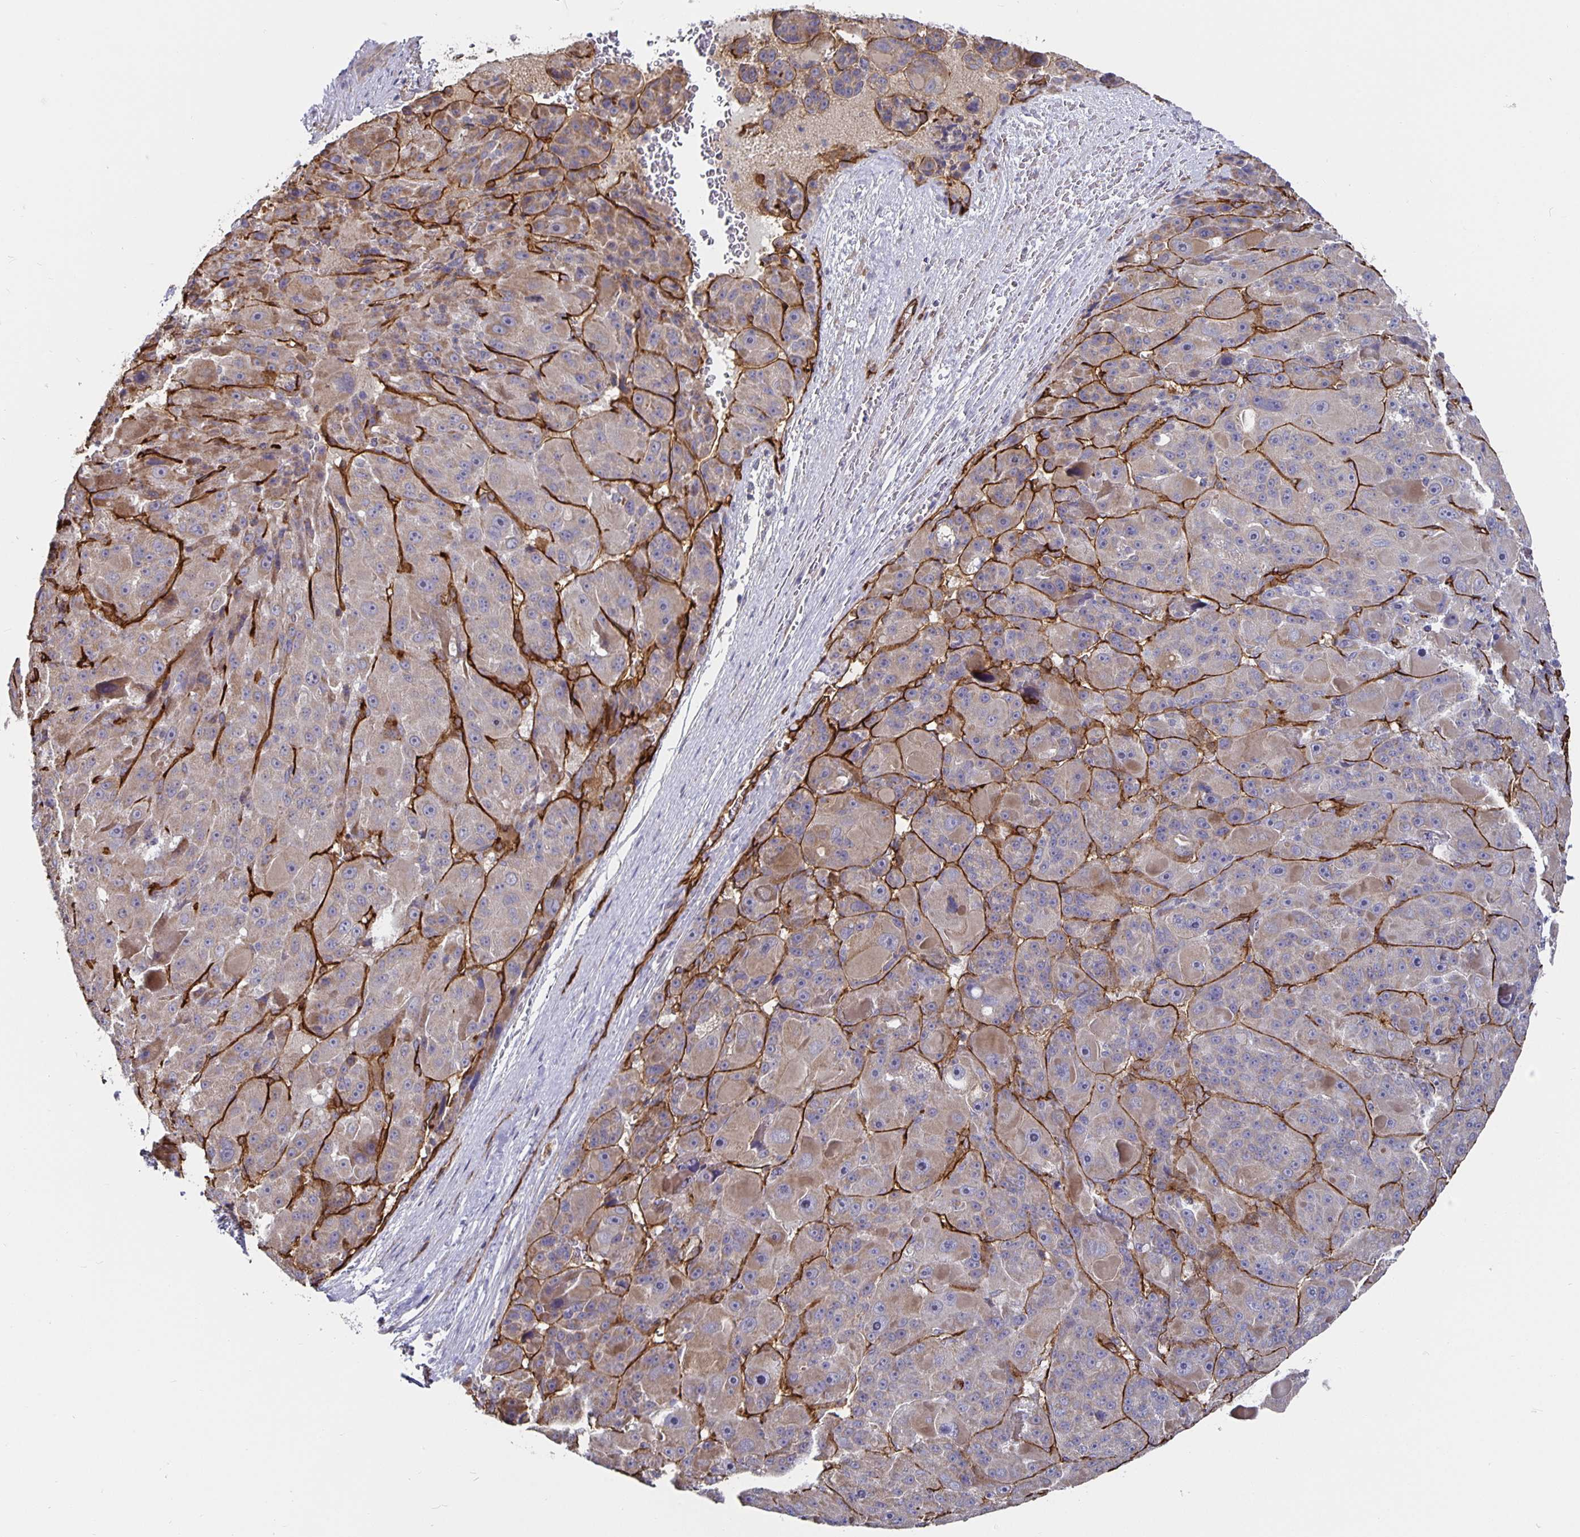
{"staining": {"intensity": "weak", "quantity": "25%-75%", "location": "cytoplasmic/membranous"}, "tissue": "liver cancer", "cell_type": "Tumor cells", "image_type": "cancer", "snomed": [{"axis": "morphology", "description": "Carcinoma, Hepatocellular, NOS"}, {"axis": "topography", "description": "Liver"}], "caption": "An image of hepatocellular carcinoma (liver) stained for a protein demonstrates weak cytoplasmic/membranous brown staining in tumor cells.", "gene": "PODXL", "patient": {"sex": "male", "age": 76}}